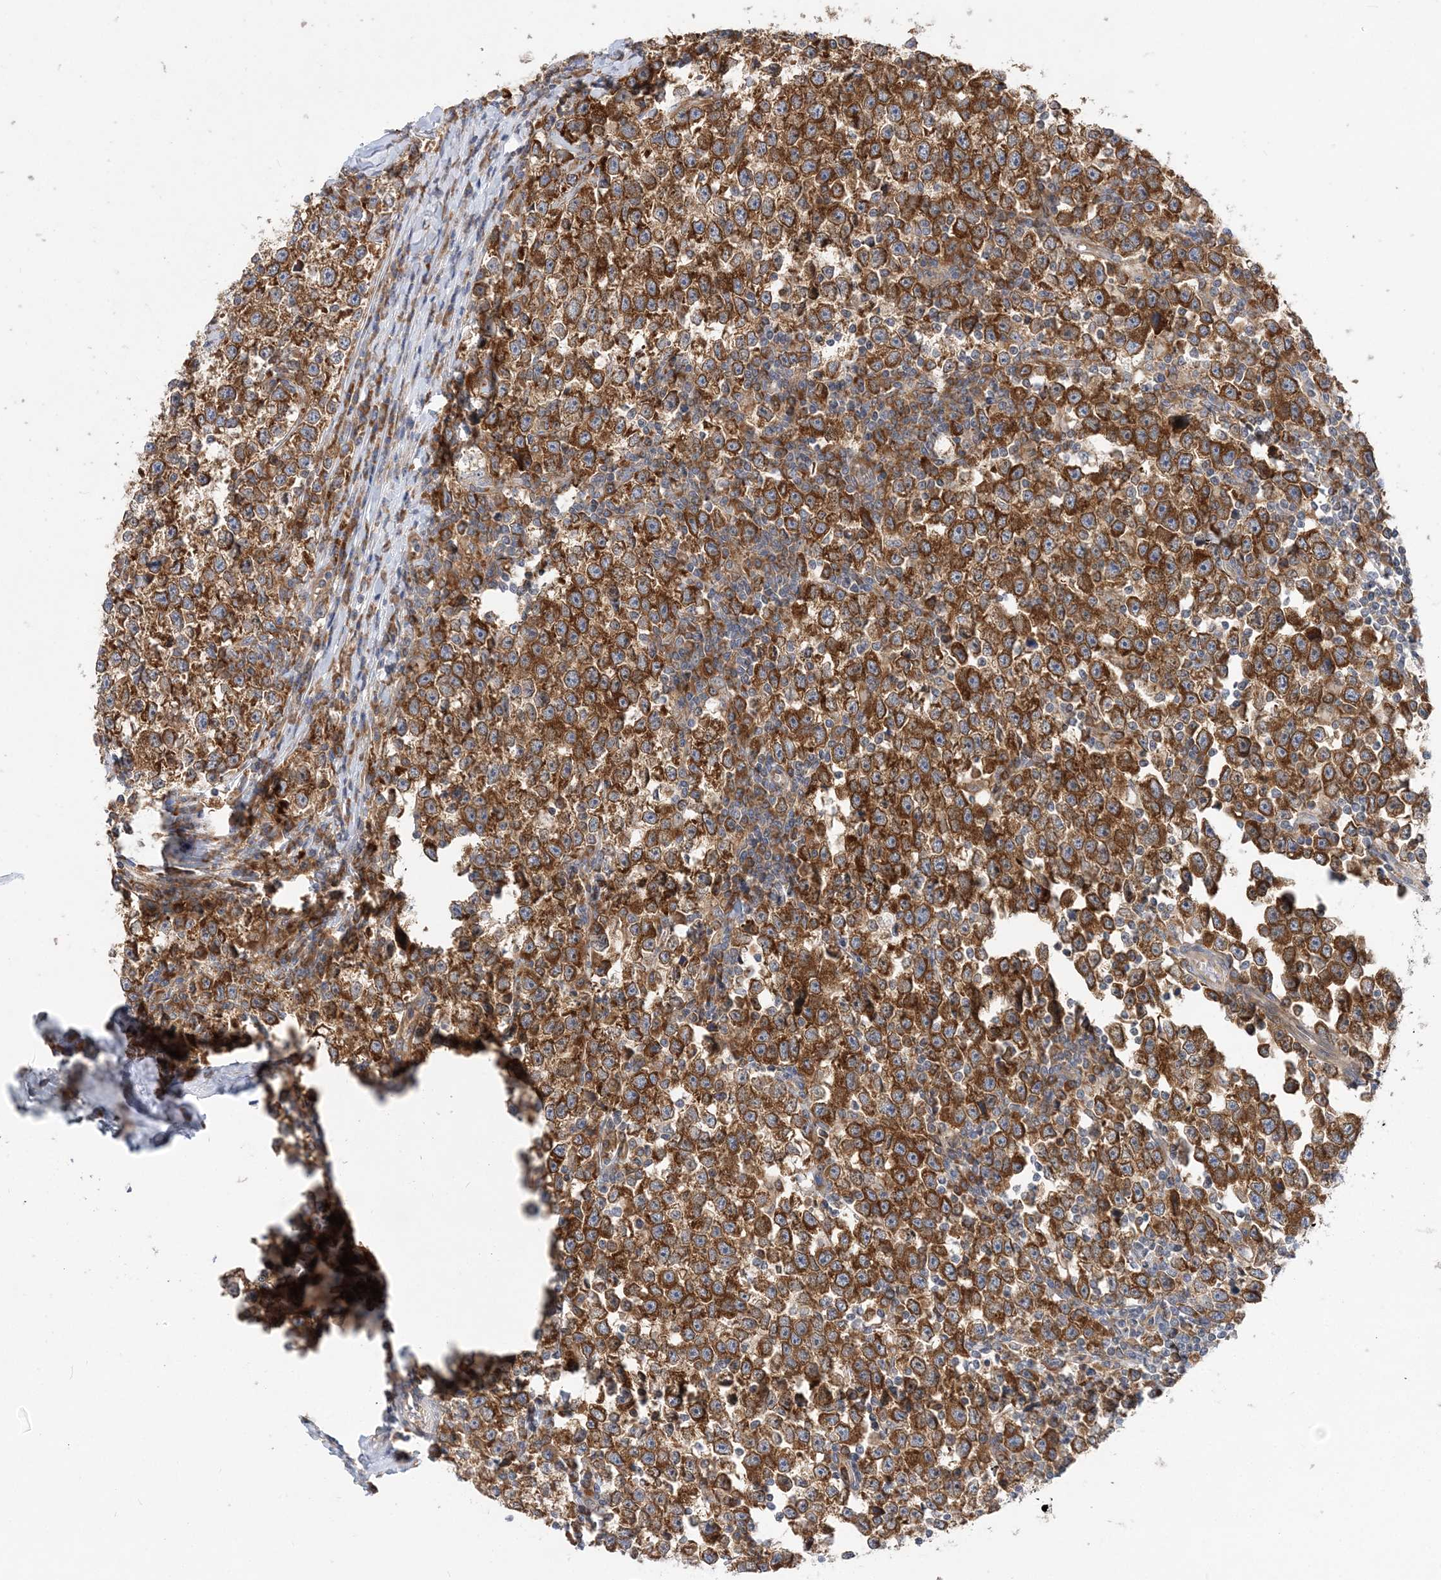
{"staining": {"intensity": "strong", "quantity": ">75%", "location": "cytoplasmic/membranous"}, "tissue": "testis cancer", "cell_type": "Tumor cells", "image_type": "cancer", "snomed": [{"axis": "morphology", "description": "Normal tissue, NOS"}, {"axis": "morphology", "description": "Seminoma, NOS"}, {"axis": "topography", "description": "Testis"}], "caption": "DAB (3,3'-diaminobenzidine) immunohistochemical staining of seminoma (testis) demonstrates strong cytoplasmic/membranous protein staining in about >75% of tumor cells.", "gene": "LARP4B", "patient": {"sex": "male", "age": 43}}